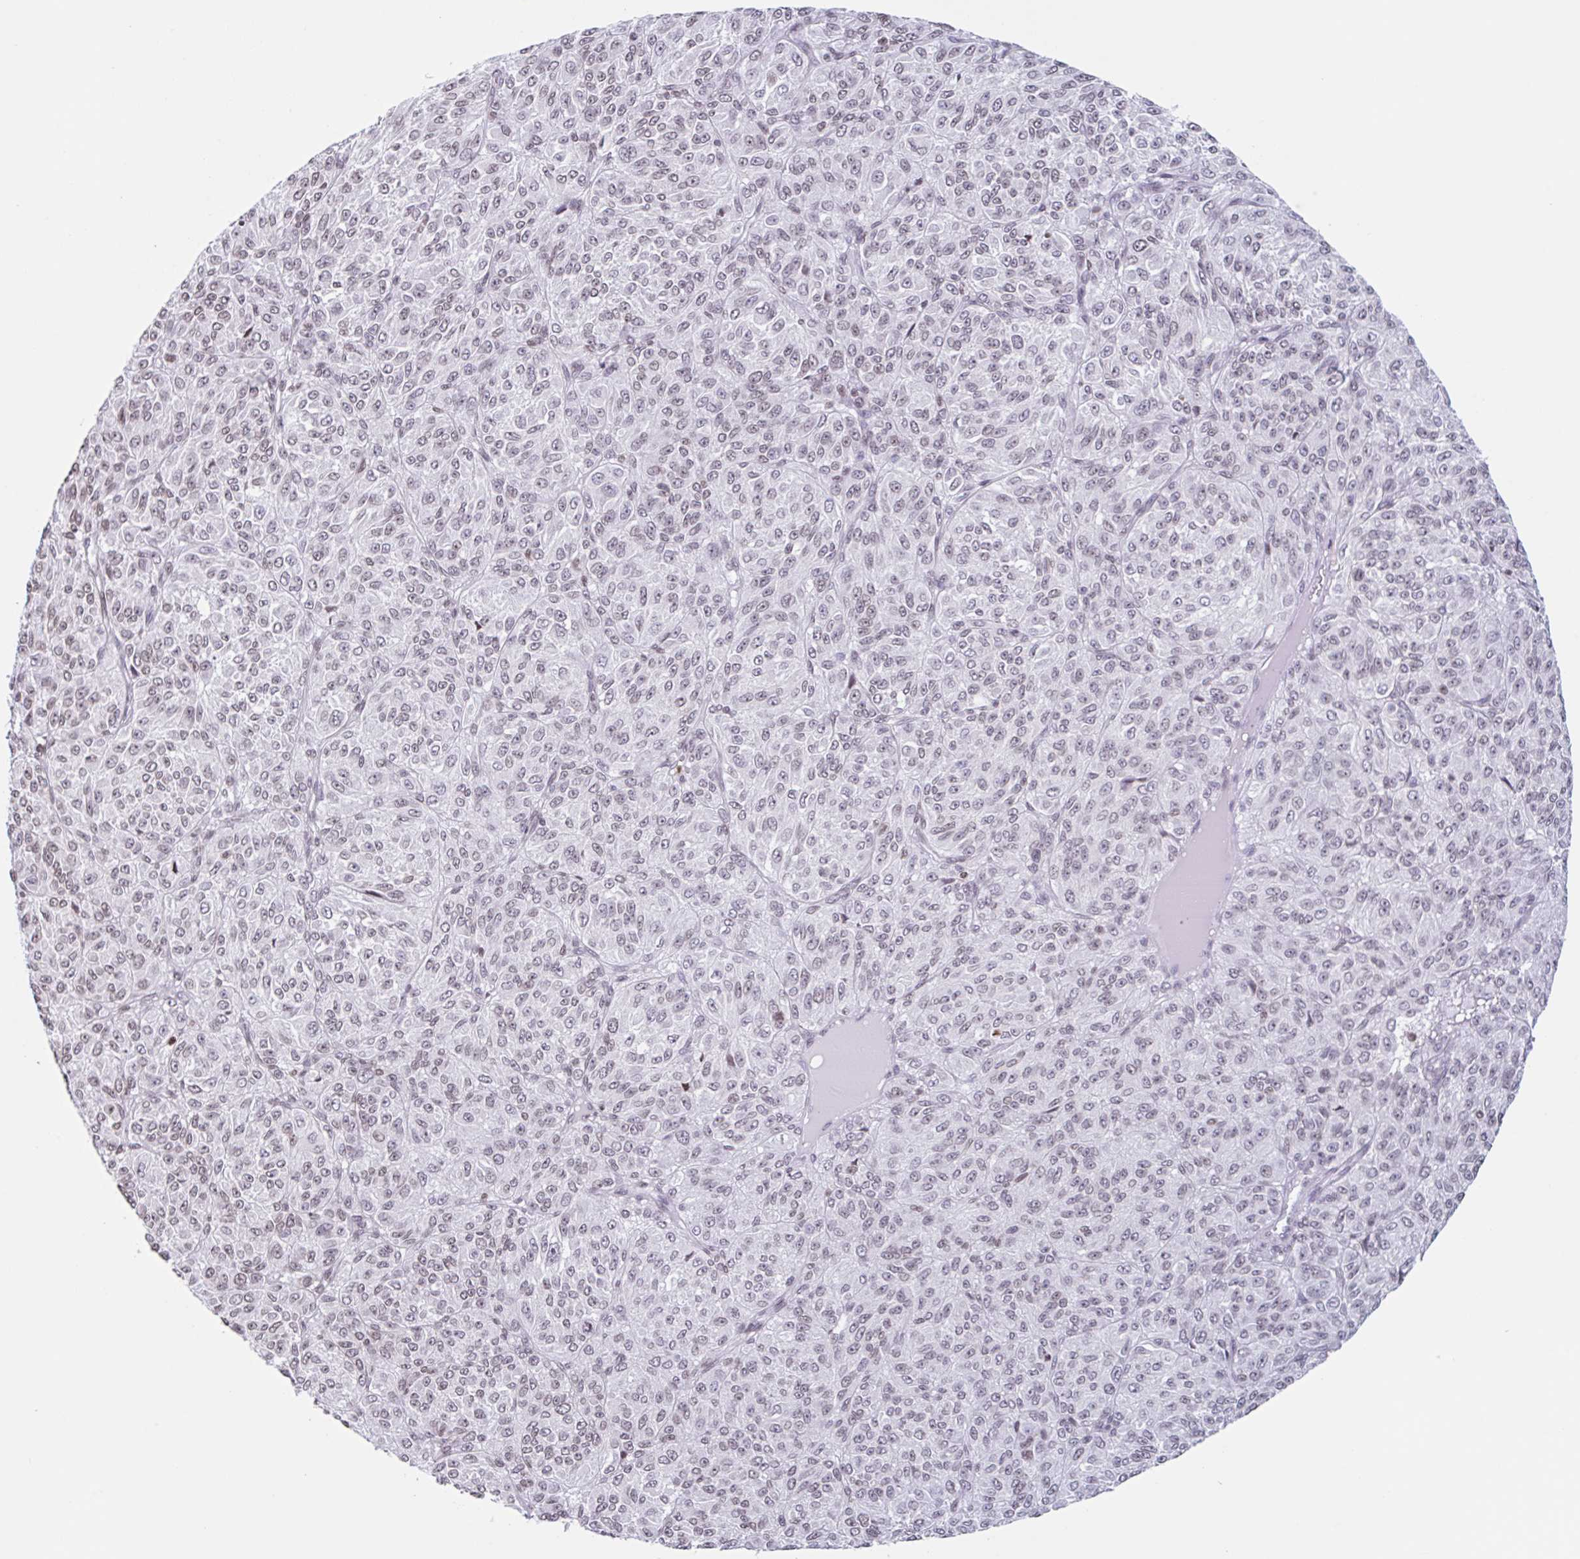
{"staining": {"intensity": "weak", "quantity": ">75%", "location": "nuclear"}, "tissue": "melanoma", "cell_type": "Tumor cells", "image_type": "cancer", "snomed": [{"axis": "morphology", "description": "Malignant melanoma, Metastatic site"}, {"axis": "topography", "description": "Brain"}], "caption": "Weak nuclear protein expression is appreciated in about >75% of tumor cells in melanoma.", "gene": "NOL6", "patient": {"sex": "female", "age": 56}}